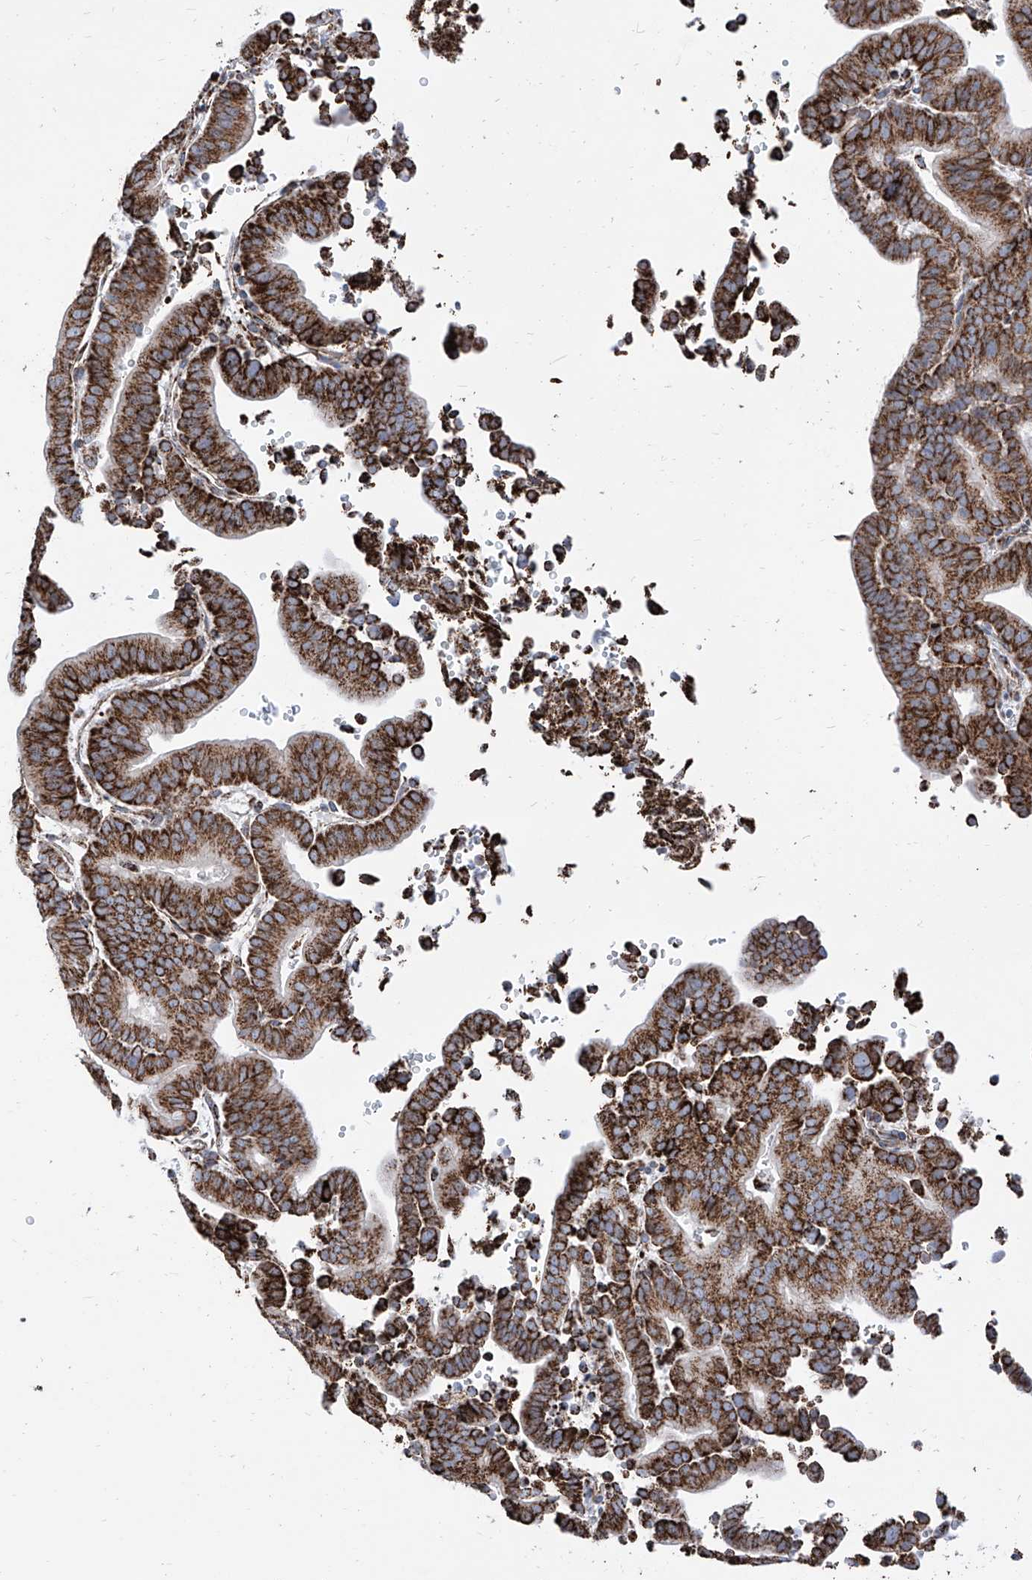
{"staining": {"intensity": "strong", "quantity": ">75%", "location": "cytoplasmic/membranous"}, "tissue": "liver cancer", "cell_type": "Tumor cells", "image_type": "cancer", "snomed": [{"axis": "morphology", "description": "Cholangiocarcinoma"}, {"axis": "topography", "description": "Liver"}], "caption": "There is high levels of strong cytoplasmic/membranous expression in tumor cells of liver cholangiocarcinoma, as demonstrated by immunohistochemical staining (brown color).", "gene": "COX5B", "patient": {"sex": "female", "age": 75}}